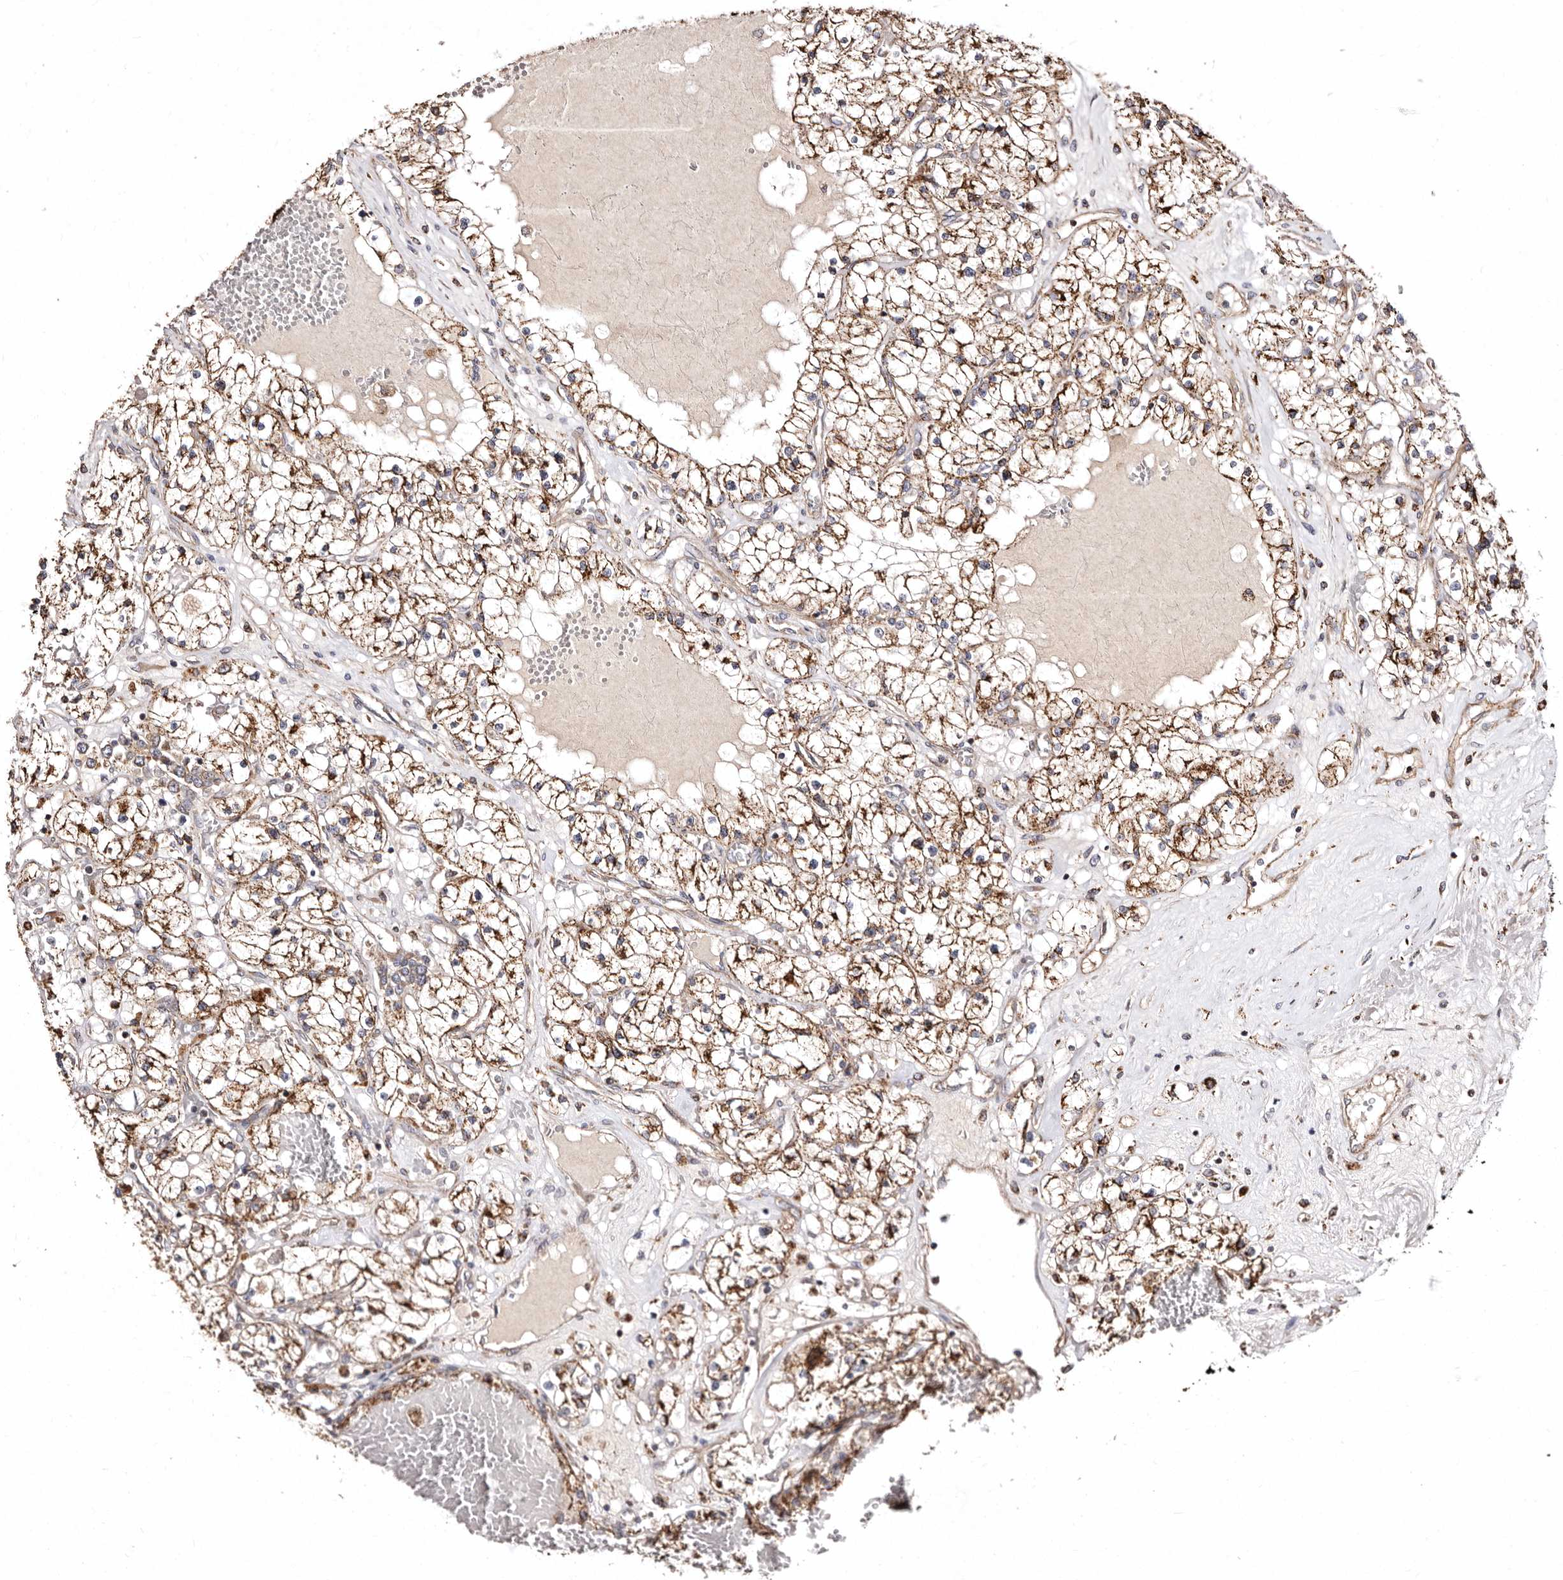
{"staining": {"intensity": "moderate", "quantity": ">75%", "location": "cytoplasmic/membranous"}, "tissue": "renal cancer", "cell_type": "Tumor cells", "image_type": "cancer", "snomed": [{"axis": "morphology", "description": "Normal tissue, NOS"}, {"axis": "morphology", "description": "Adenocarcinoma, NOS"}, {"axis": "topography", "description": "Kidney"}], "caption": "IHC of human renal cancer (adenocarcinoma) reveals medium levels of moderate cytoplasmic/membranous staining in about >75% of tumor cells.", "gene": "LUZP1", "patient": {"sex": "male", "age": 68}}